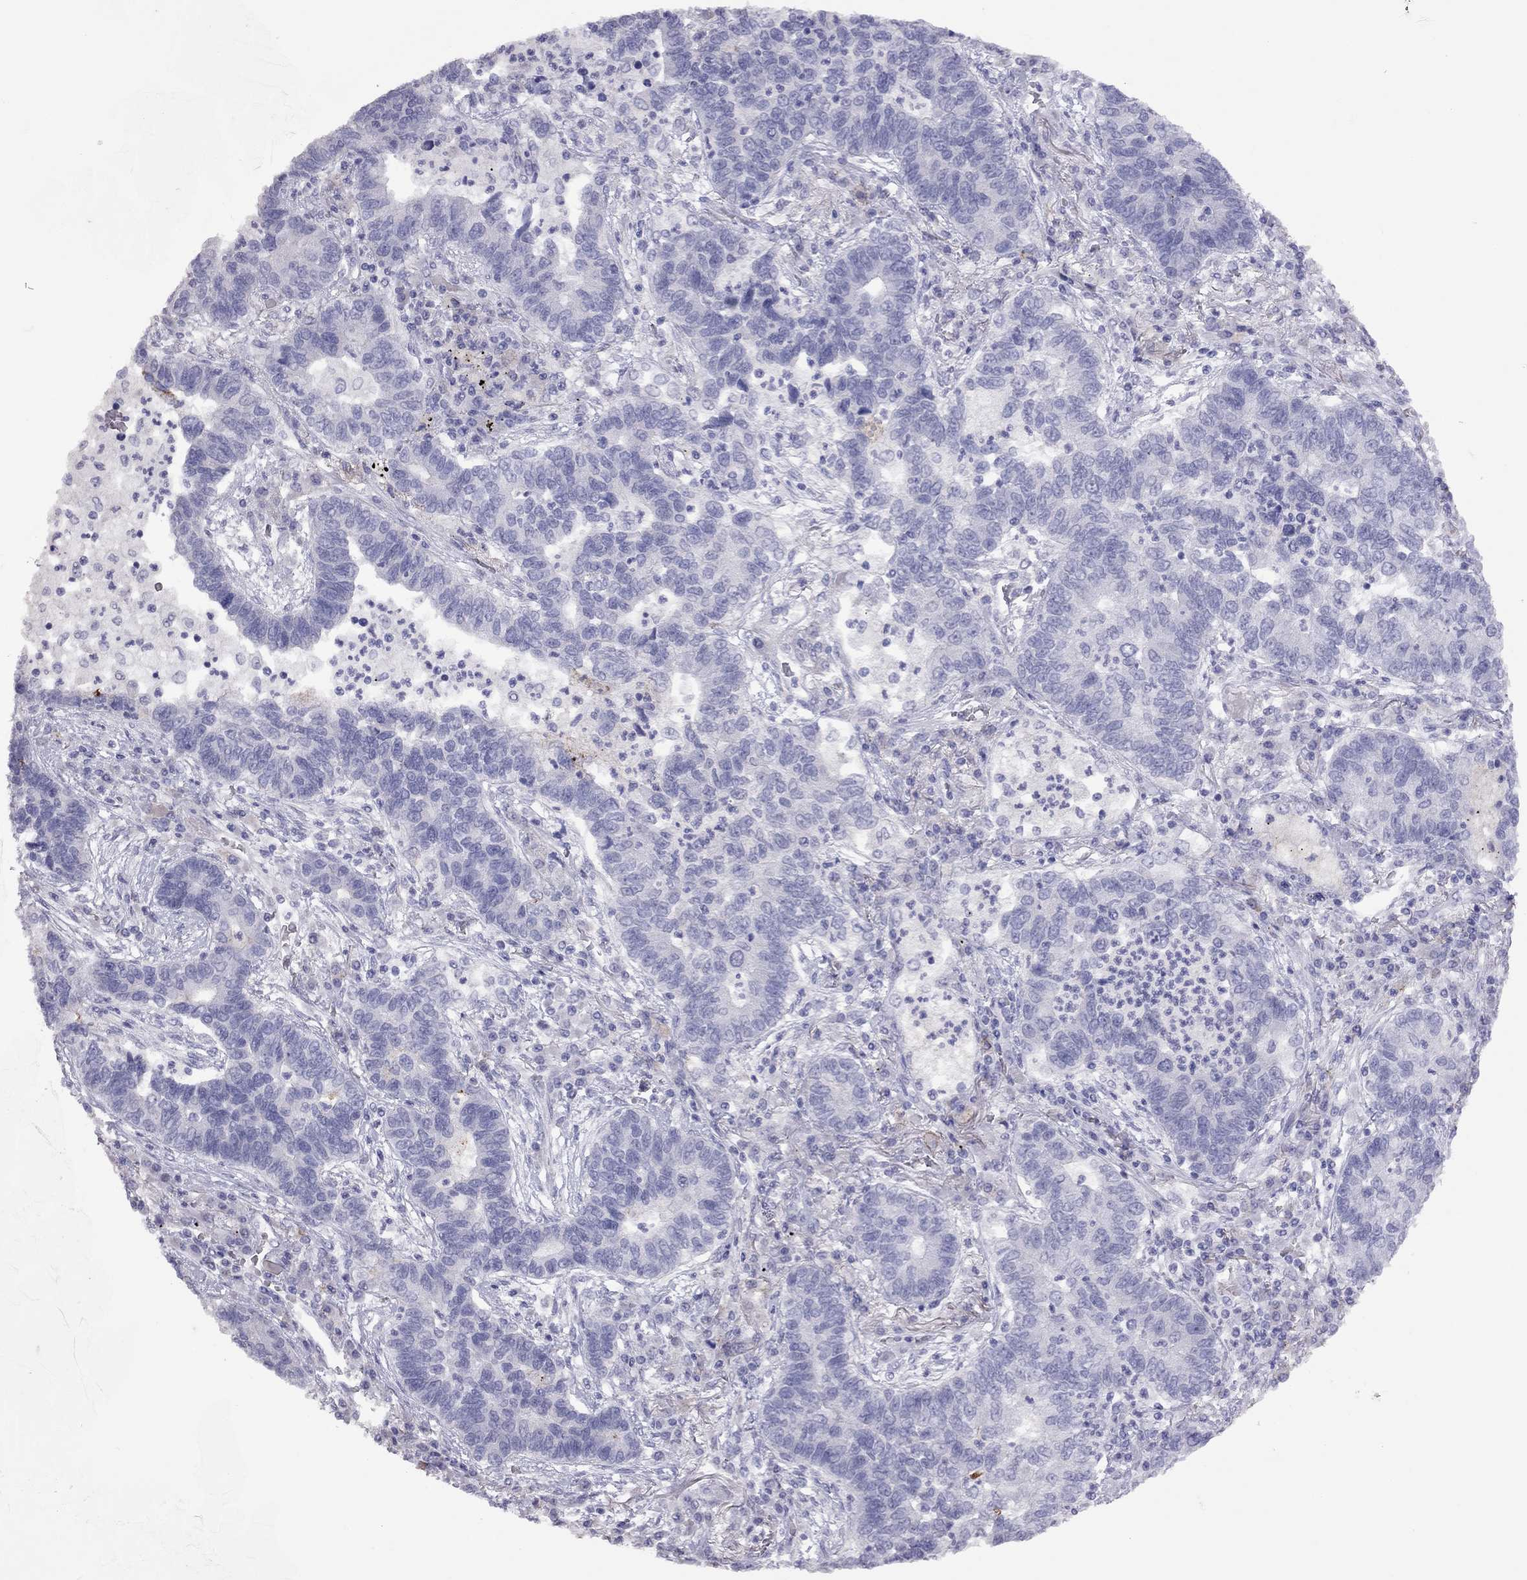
{"staining": {"intensity": "negative", "quantity": "none", "location": "none"}, "tissue": "lung cancer", "cell_type": "Tumor cells", "image_type": "cancer", "snomed": [{"axis": "morphology", "description": "Adenocarcinoma, NOS"}, {"axis": "topography", "description": "Lung"}], "caption": "An immunohistochemistry (IHC) micrograph of lung cancer is shown. There is no staining in tumor cells of lung cancer. Brightfield microscopy of IHC stained with DAB (3,3'-diaminobenzidine) (brown) and hematoxylin (blue), captured at high magnification.", "gene": "MUC16", "patient": {"sex": "female", "age": 57}}